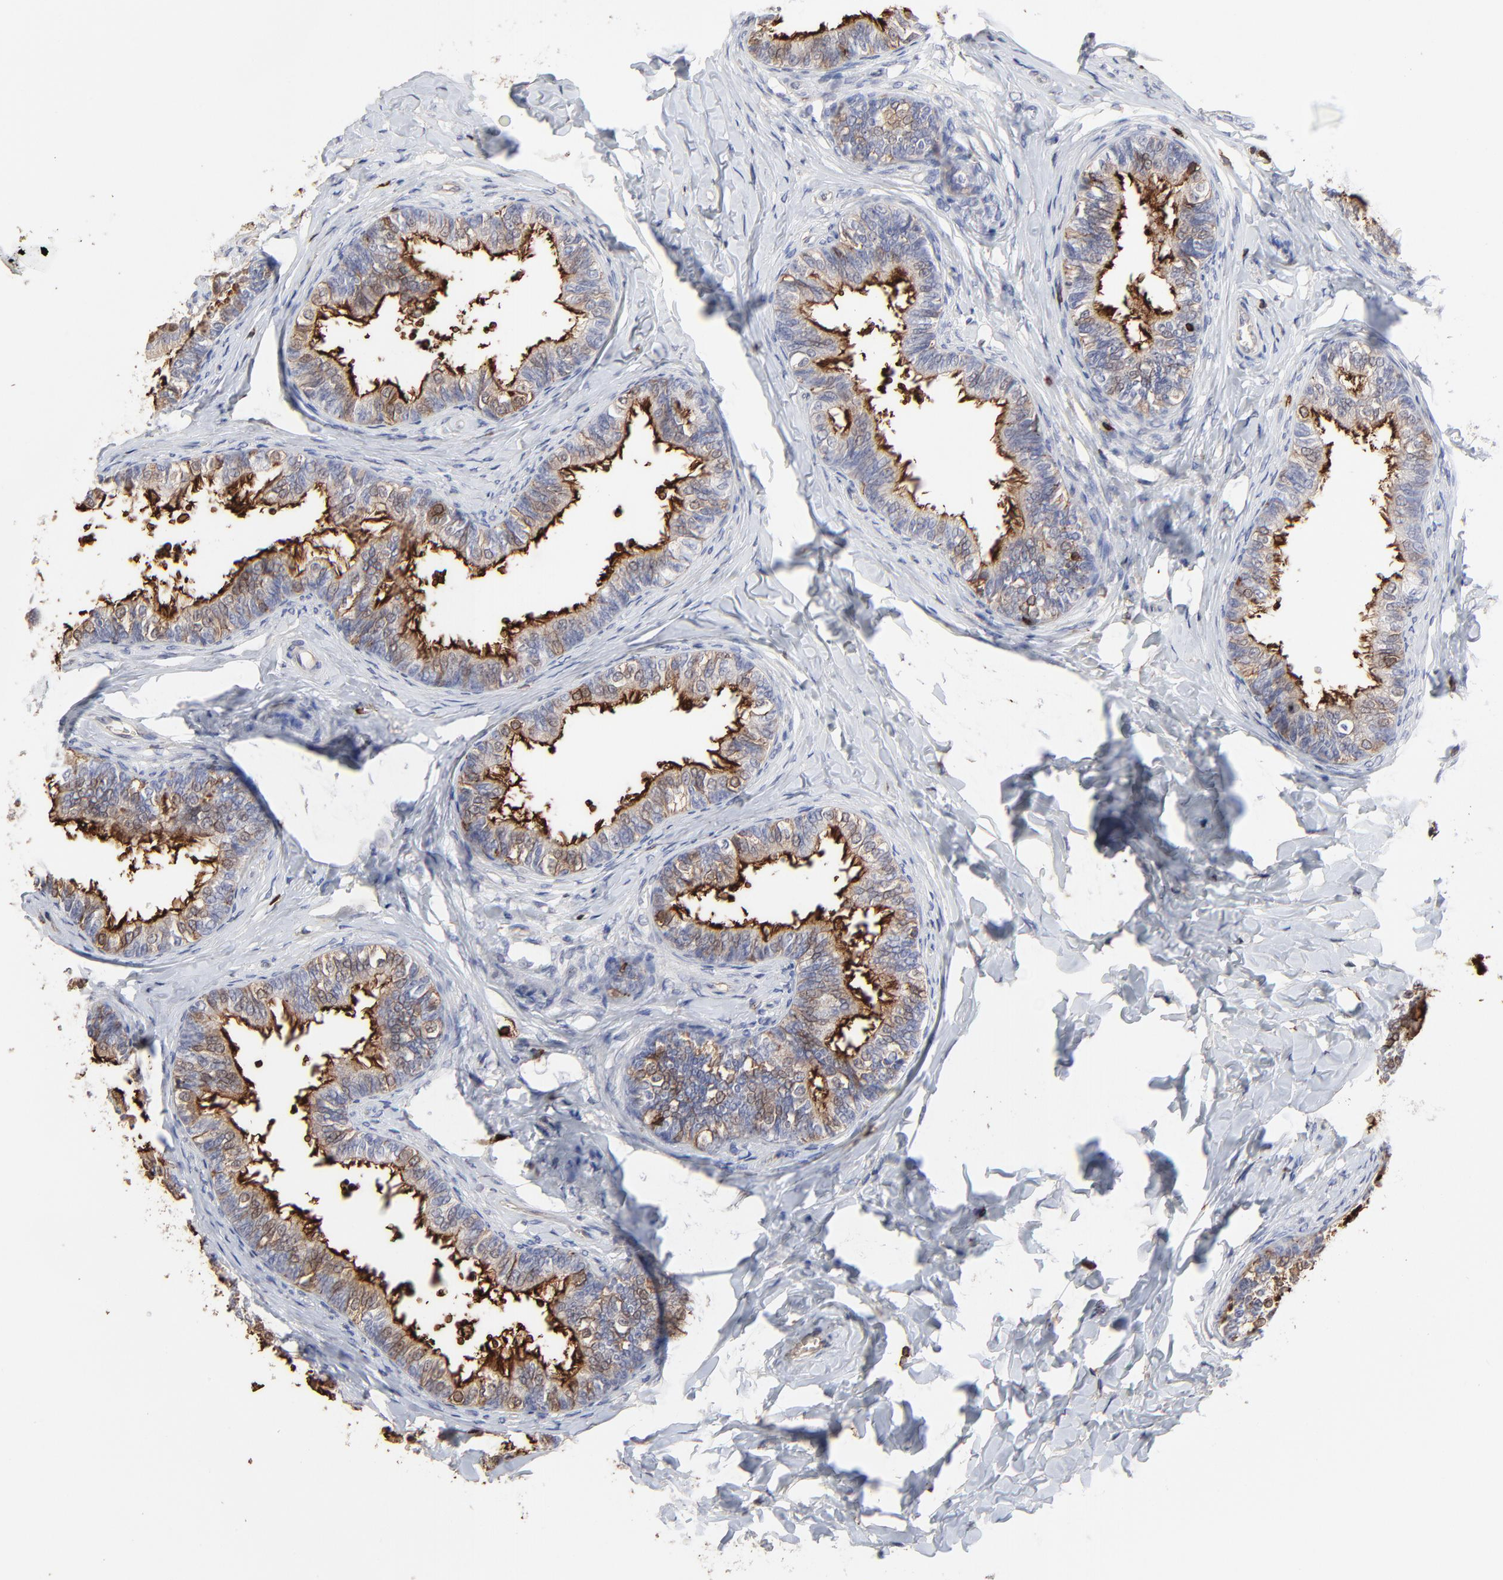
{"staining": {"intensity": "strong", "quantity": ">75%", "location": "cytoplasmic/membranous,nuclear"}, "tissue": "epididymis", "cell_type": "Glandular cells", "image_type": "normal", "snomed": [{"axis": "morphology", "description": "Normal tissue, NOS"}, {"axis": "topography", "description": "Epididymis"}], "caption": "Immunohistochemistry photomicrograph of normal epididymis: epididymis stained using immunohistochemistry (IHC) displays high levels of strong protein expression localized specifically in the cytoplasmic/membranous,nuclear of glandular cells, appearing as a cytoplasmic/membranous,nuclear brown color.", "gene": "SLC6A14", "patient": {"sex": "male", "age": 26}}